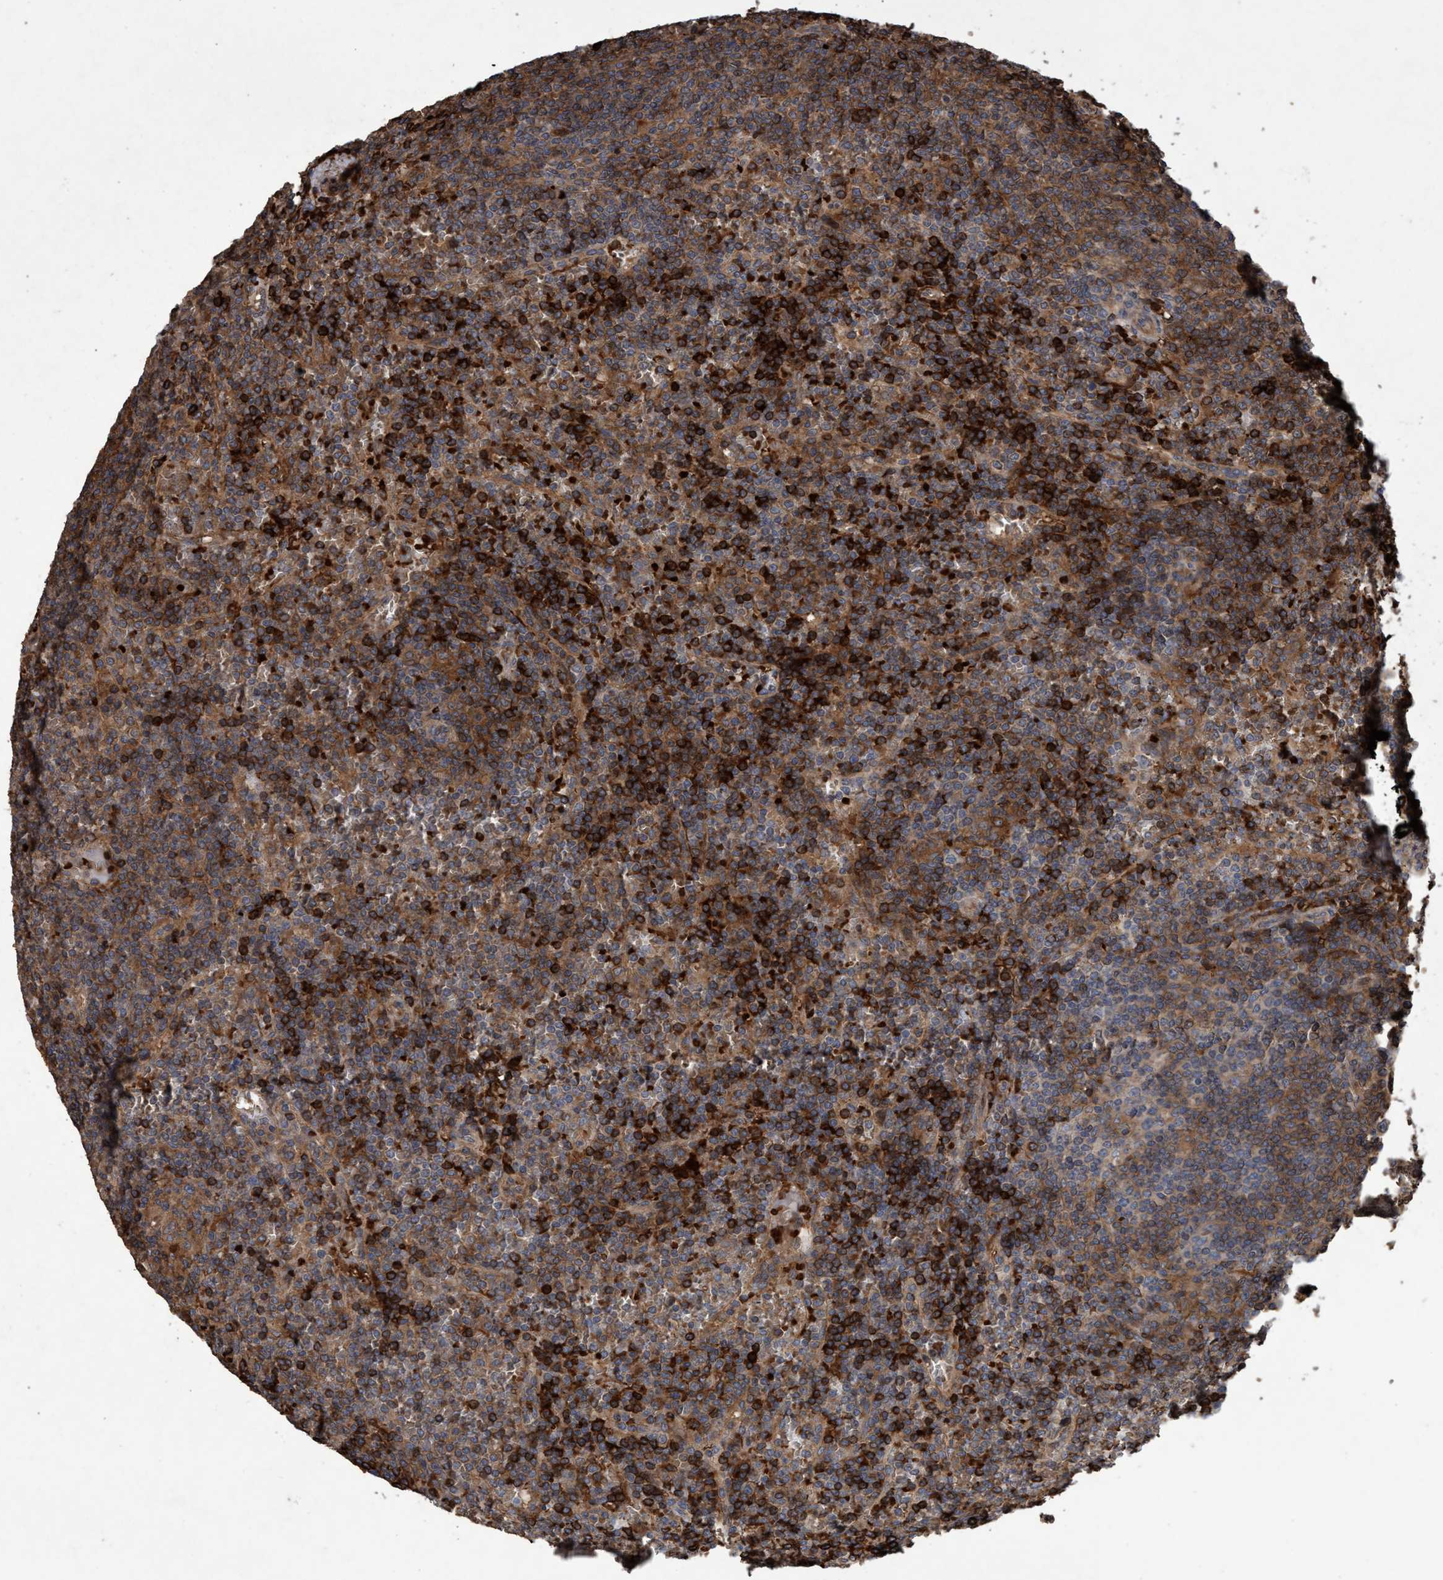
{"staining": {"intensity": "strong", "quantity": ">75%", "location": "cytoplasmic/membranous"}, "tissue": "lymphoma", "cell_type": "Tumor cells", "image_type": "cancer", "snomed": [{"axis": "morphology", "description": "Malignant lymphoma, non-Hodgkin's type, Low grade"}, {"axis": "topography", "description": "Spleen"}], "caption": "Low-grade malignant lymphoma, non-Hodgkin's type stained with a brown dye reveals strong cytoplasmic/membranous positive staining in about >75% of tumor cells.", "gene": "CHMP6", "patient": {"sex": "female", "age": 19}}